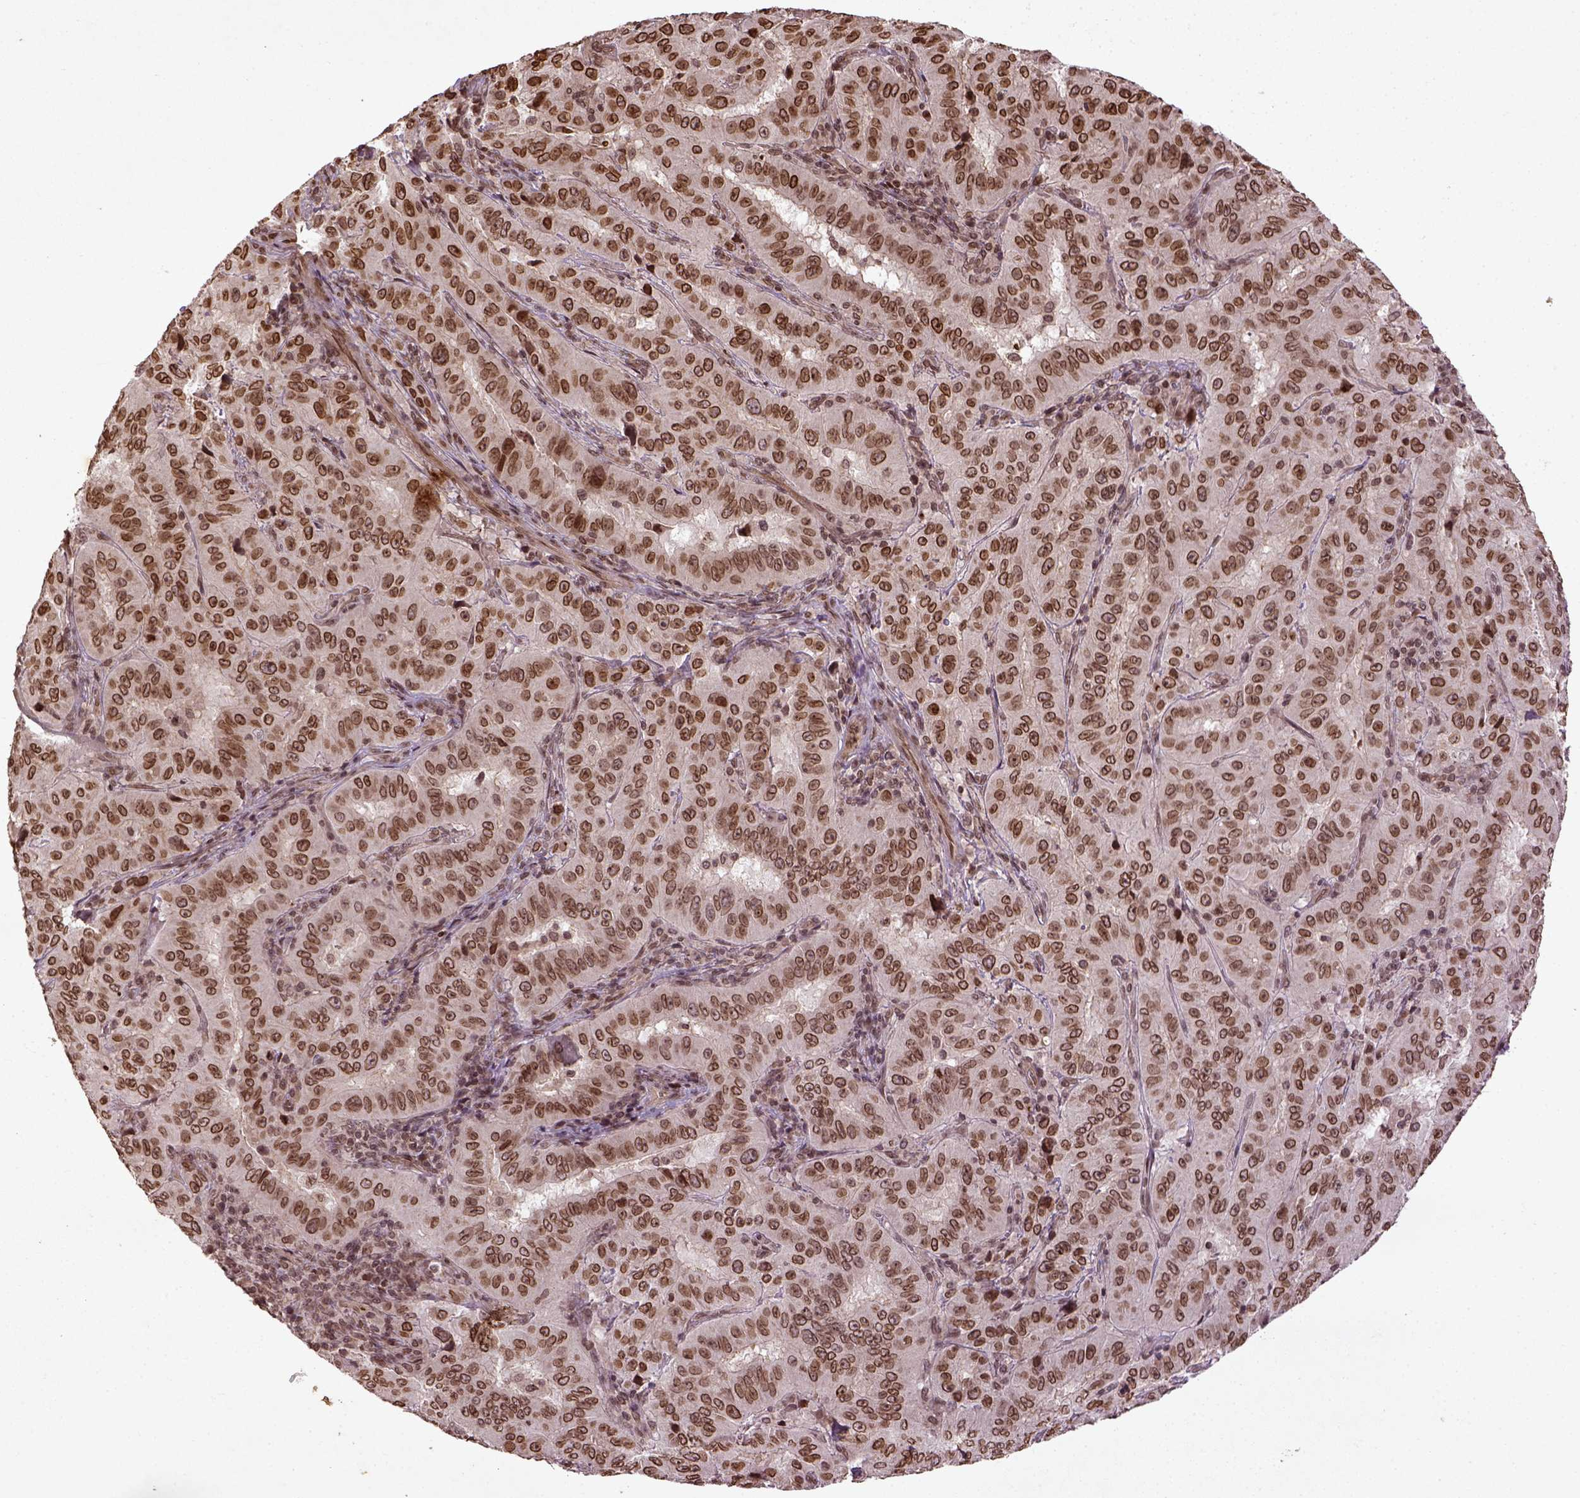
{"staining": {"intensity": "moderate", "quantity": ">75%", "location": "nuclear"}, "tissue": "pancreatic cancer", "cell_type": "Tumor cells", "image_type": "cancer", "snomed": [{"axis": "morphology", "description": "Adenocarcinoma, NOS"}, {"axis": "topography", "description": "Pancreas"}], "caption": "Immunohistochemical staining of pancreatic adenocarcinoma shows medium levels of moderate nuclear protein positivity in approximately >75% of tumor cells.", "gene": "BANF1", "patient": {"sex": "male", "age": 63}}